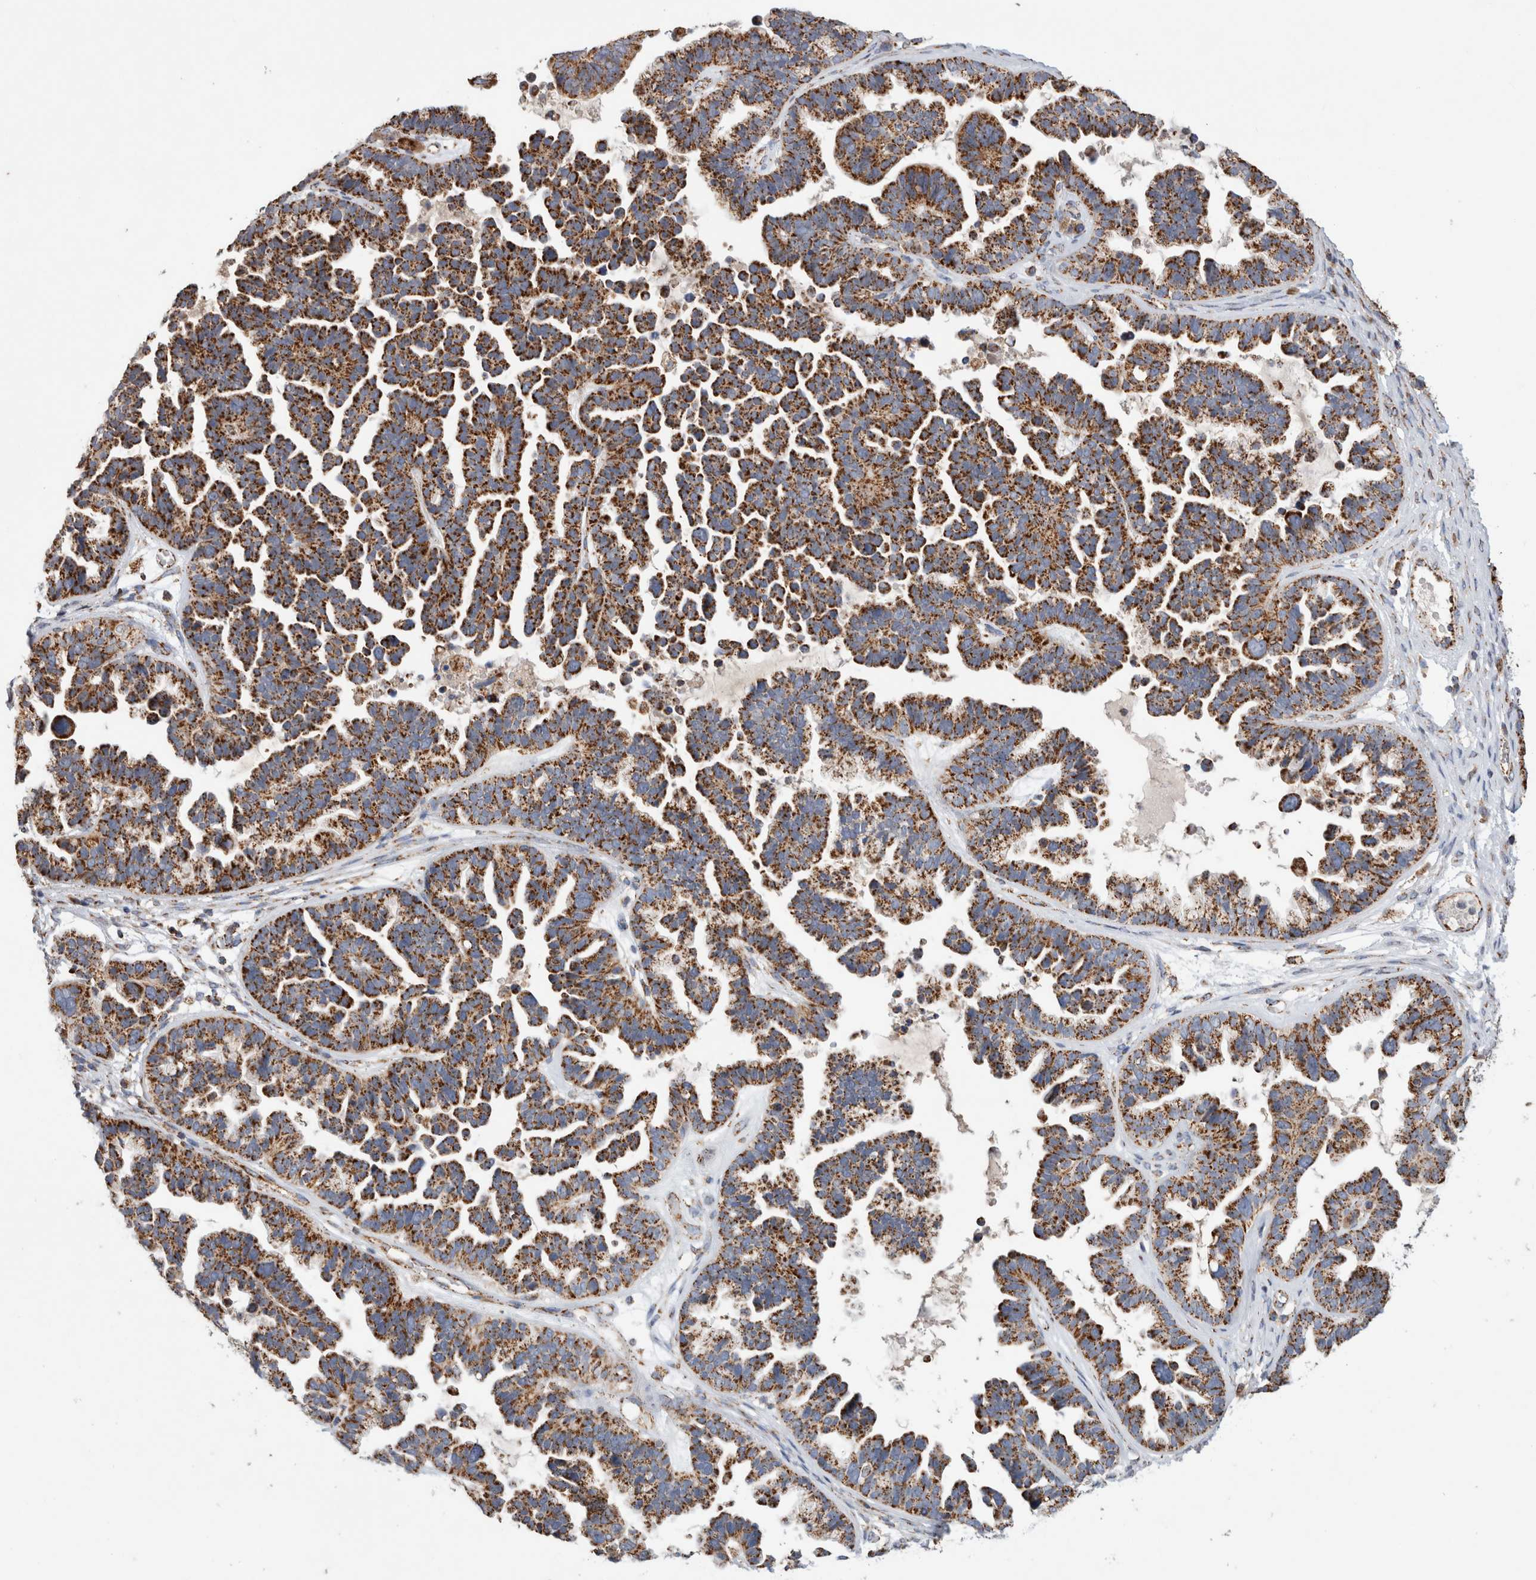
{"staining": {"intensity": "strong", "quantity": ">75%", "location": "cytoplasmic/membranous"}, "tissue": "ovarian cancer", "cell_type": "Tumor cells", "image_type": "cancer", "snomed": [{"axis": "morphology", "description": "Cystadenocarcinoma, serous, NOS"}, {"axis": "topography", "description": "Ovary"}], "caption": "Immunohistochemical staining of human ovarian serous cystadenocarcinoma displays high levels of strong cytoplasmic/membranous protein staining in about >75% of tumor cells. Using DAB (3,3'-diaminobenzidine) (brown) and hematoxylin (blue) stains, captured at high magnification using brightfield microscopy.", "gene": "IARS2", "patient": {"sex": "female", "age": 56}}